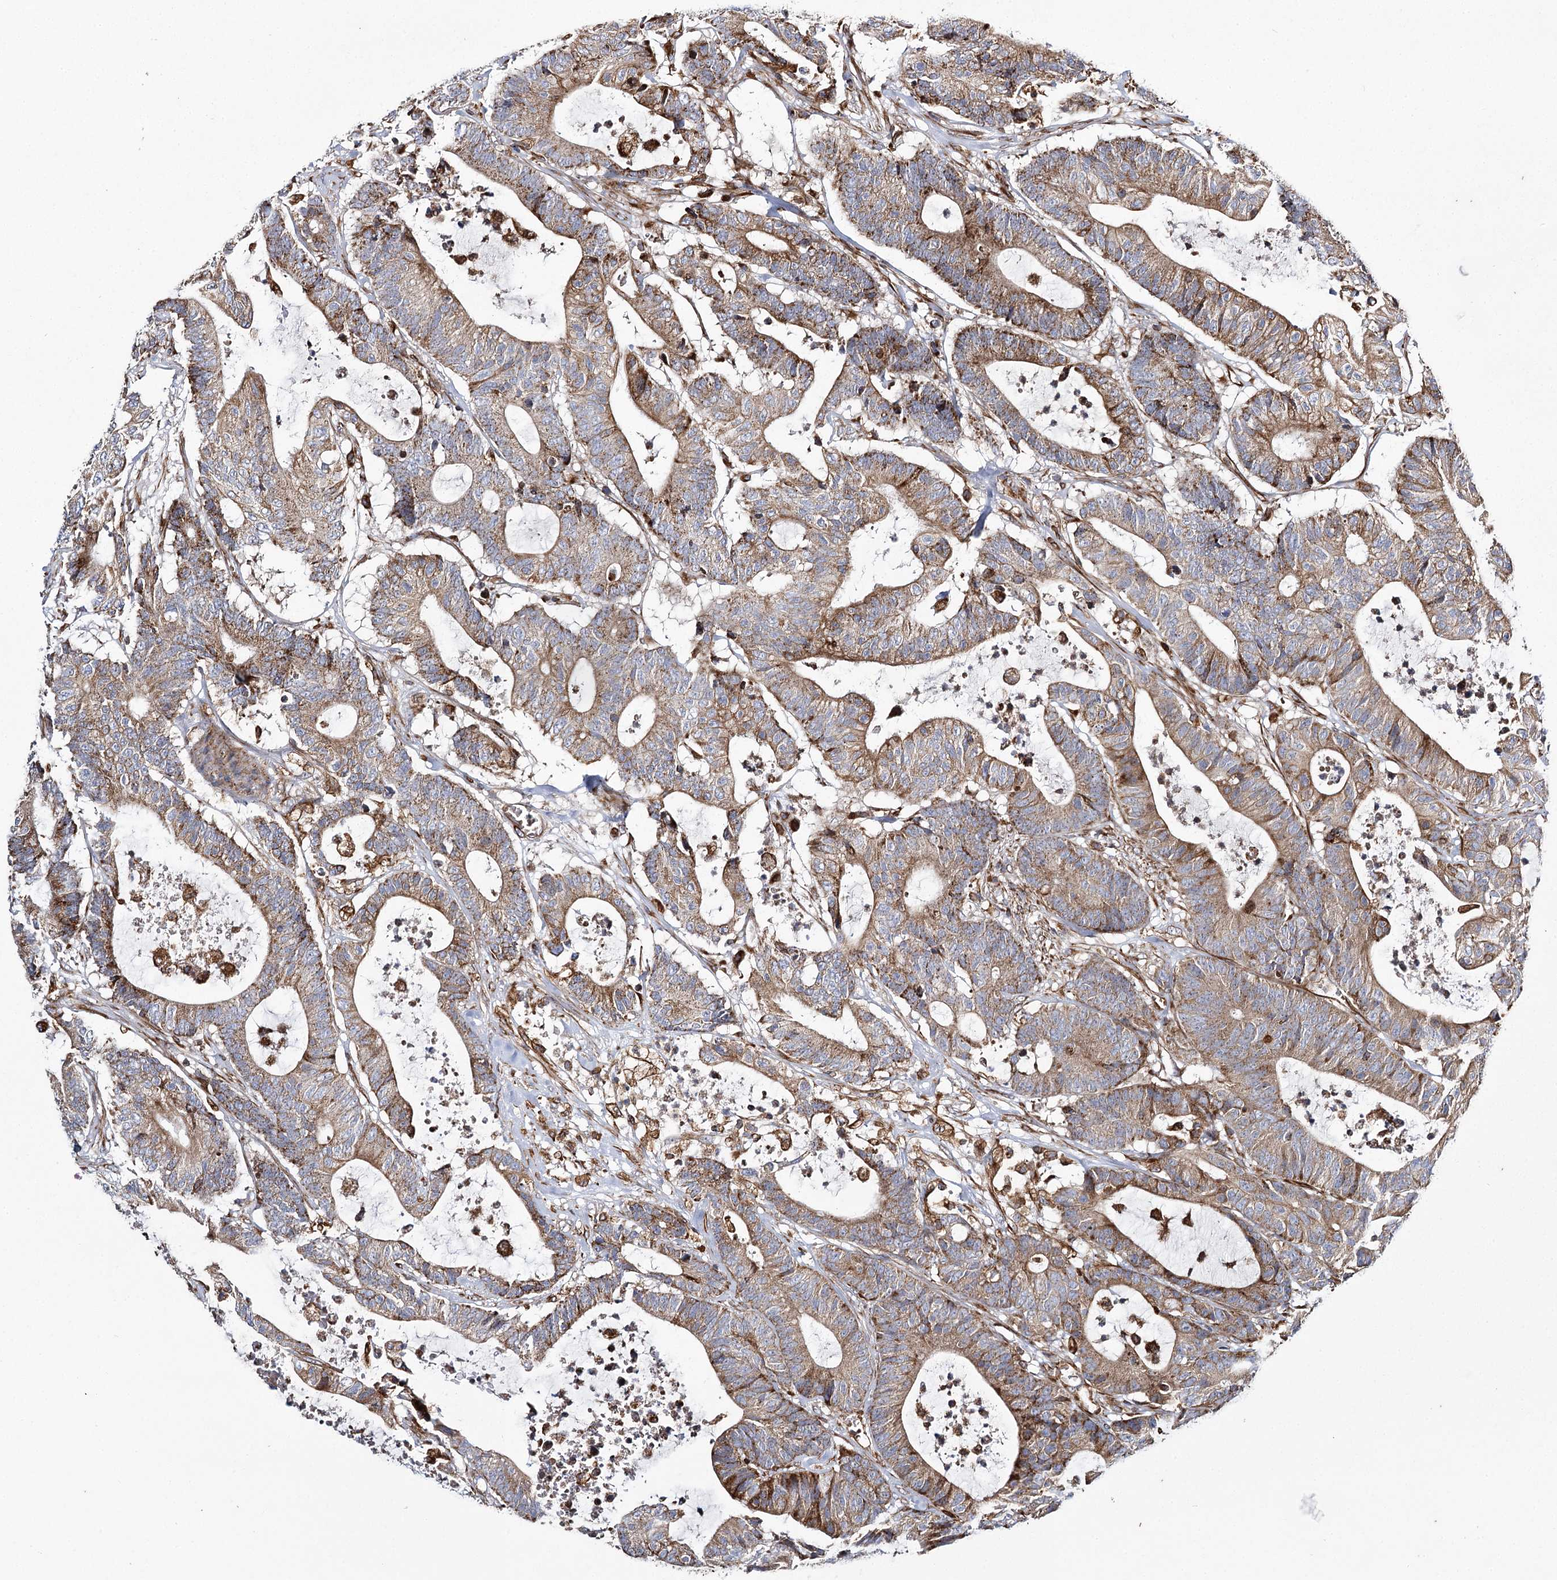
{"staining": {"intensity": "moderate", "quantity": ">75%", "location": "cytoplasmic/membranous"}, "tissue": "colorectal cancer", "cell_type": "Tumor cells", "image_type": "cancer", "snomed": [{"axis": "morphology", "description": "Adenocarcinoma, NOS"}, {"axis": "topography", "description": "Colon"}], "caption": "Immunohistochemistry (IHC) image of neoplastic tissue: colorectal cancer (adenocarcinoma) stained using immunohistochemistry reveals medium levels of moderate protein expression localized specifically in the cytoplasmic/membranous of tumor cells, appearing as a cytoplasmic/membranous brown color.", "gene": "THUMPD3", "patient": {"sex": "female", "age": 84}}